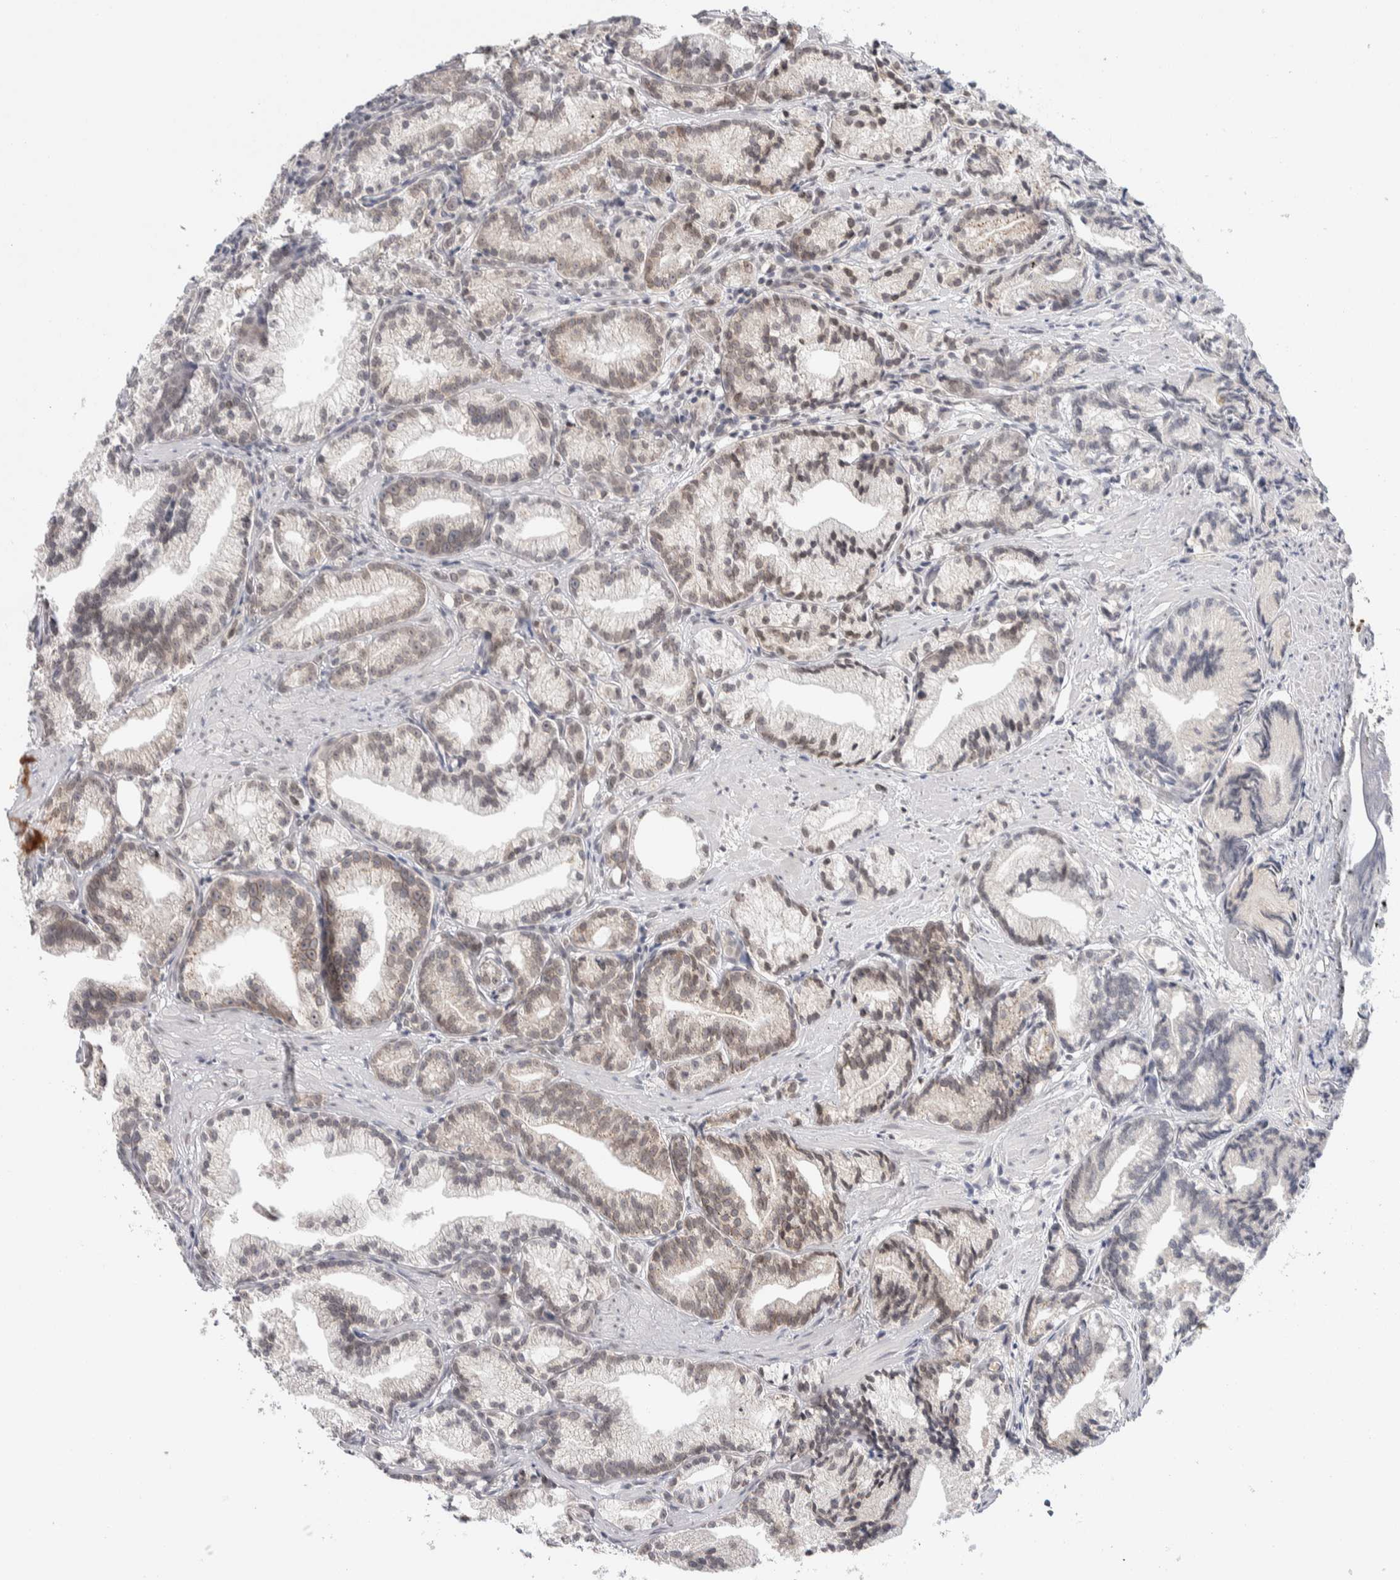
{"staining": {"intensity": "moderate", "quantity": "<25%", "location": "cytoplasmic/membranous,nuclear"}, "tissue": "prostate cancer", "cell_type": "Tumor cells", "image_type": "cancer", "snomed": [{"axis": "morphology", "description": "Adenocarcinoma, Low grade"}, {"axis": "topography", "description": "Prostate"}], "caption": "An image of adenocarcinoma (low-grade) (prostate) stained for a protein demonstrates moderate cytoplasmic/membranous and nuclear brown staining in tumor cells. The staining was performed using DAB, with brown indicating positive protein expression. Nuclei are stained blue with hematoxylin.", "gene": "CRAT", "patient": {"sex": "male", "age": 89}}